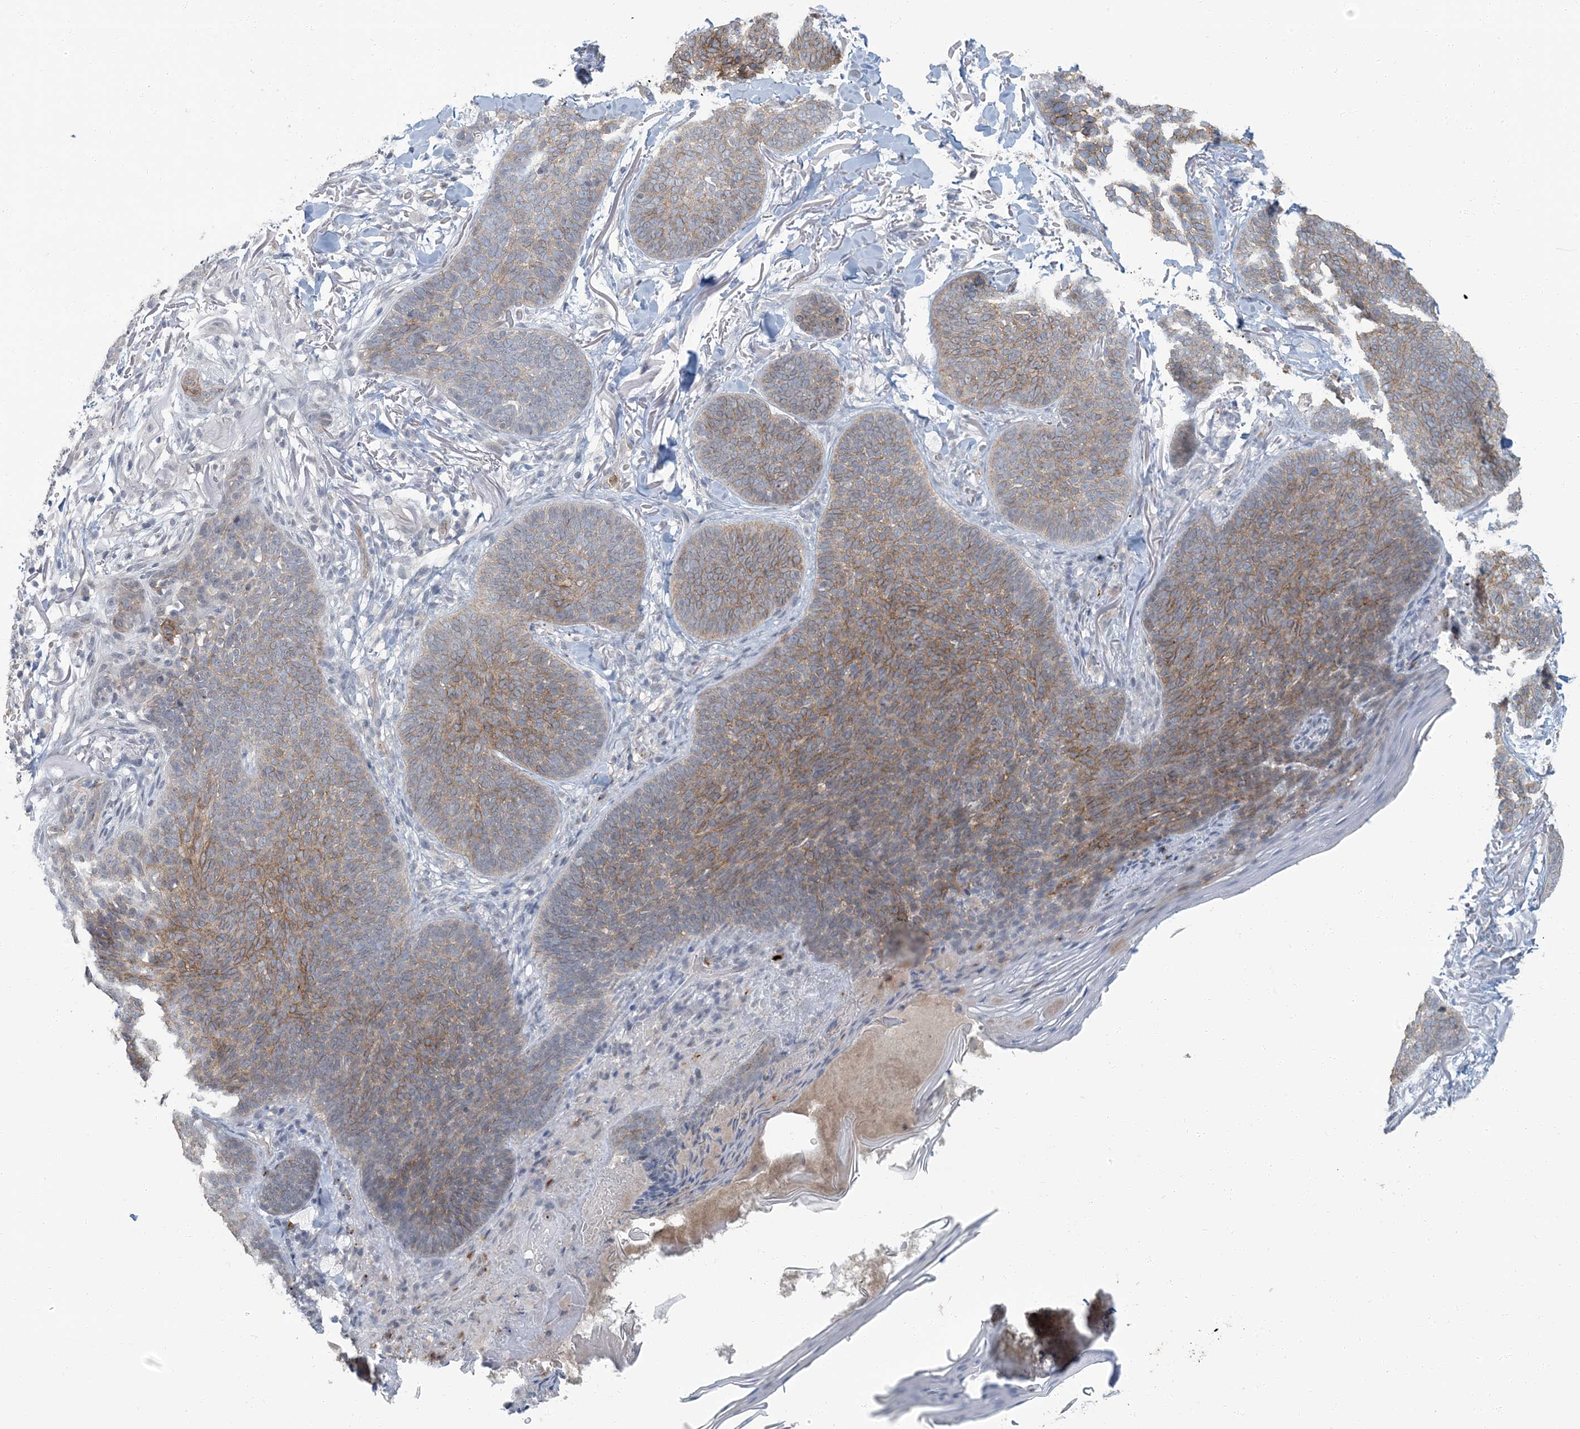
{"staining": {"intensity": "moderate", "quantity": ">75%", "location": "cytoplasmic/membranous"}, "tissue": "skin cancer", "cell_type": "Tumor cells", "image_type": "cancer", "snomed": [{"axis": "morphology", "description": "Basal cell carcinoma"}, {"axis": "topography", "description": "Skin"}], "caption": "Immunohistochemistry (IHC) of human skin cancer (basal cell carcinoma) shows medium levels of moderate cytoplasmic/membranous positivity in about >75% of tumor cells. The staining was performed using DAB to visualize the protein expression in brown, while the nuclei were stained in blue with hematoxylin (Magnification: 20x).", "gene": "EPHA4", "patient": {"sex": "male", "age": 85}}